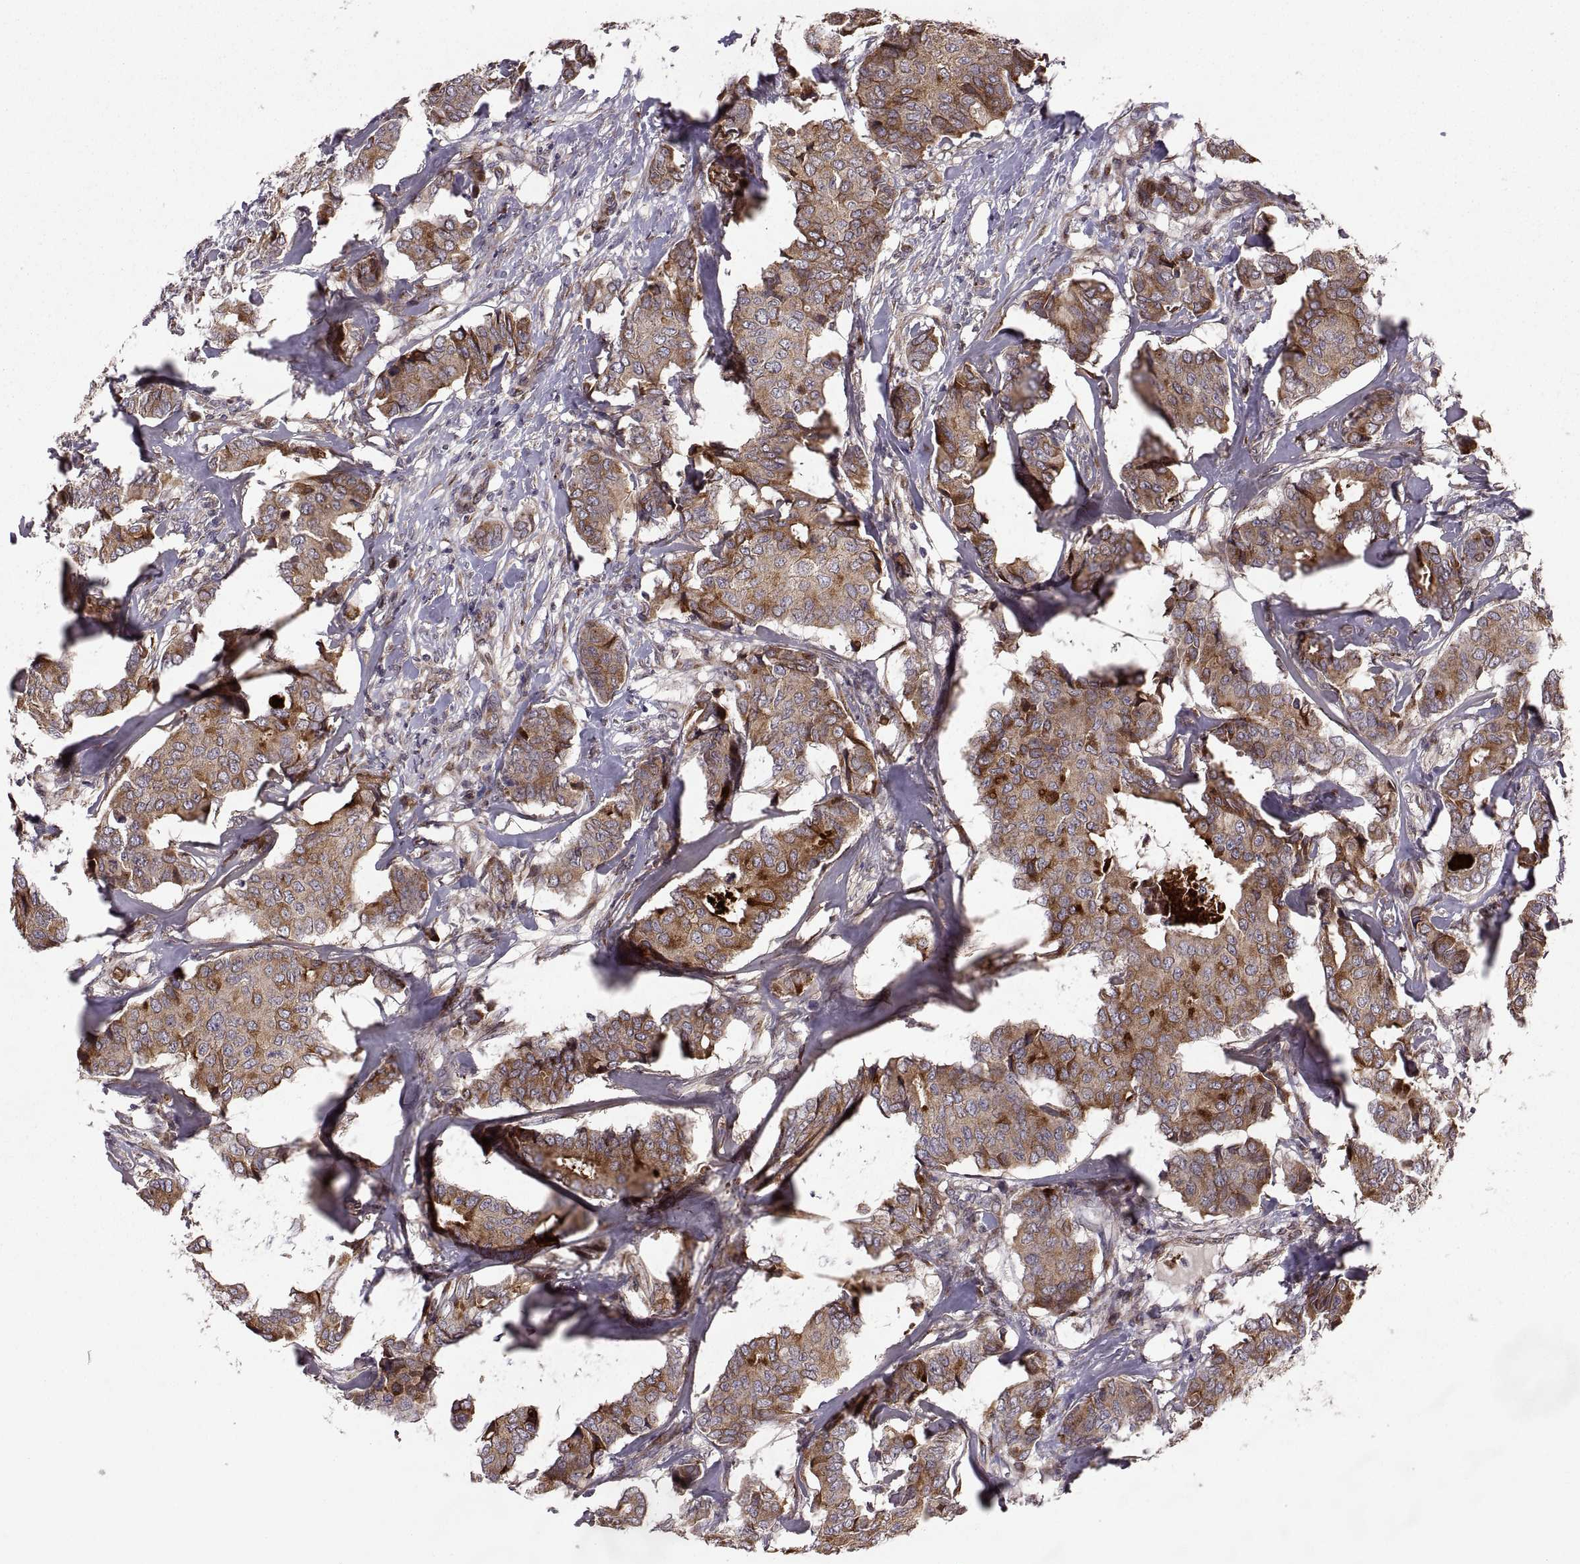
{"staining": {"intensity": "moderate", "quantity": ">75%", "location": "cytoplasmic/membranous"}, "tissue": "breast cancer", "cell_type": "Tumor cells", "image_type": "cancer", "snomed": [{"axis": "morphology", "description": "Duct carcinoma"}, {"axis": "topography", "description": "Breast"}], "caption": "Moderate cytoplasmic/membranous staining is identified in about >75% of tumor cells in intraductal carcinoma (breast).", "gene": "TESC", "patient": {"sex": "female", "age": 75}}